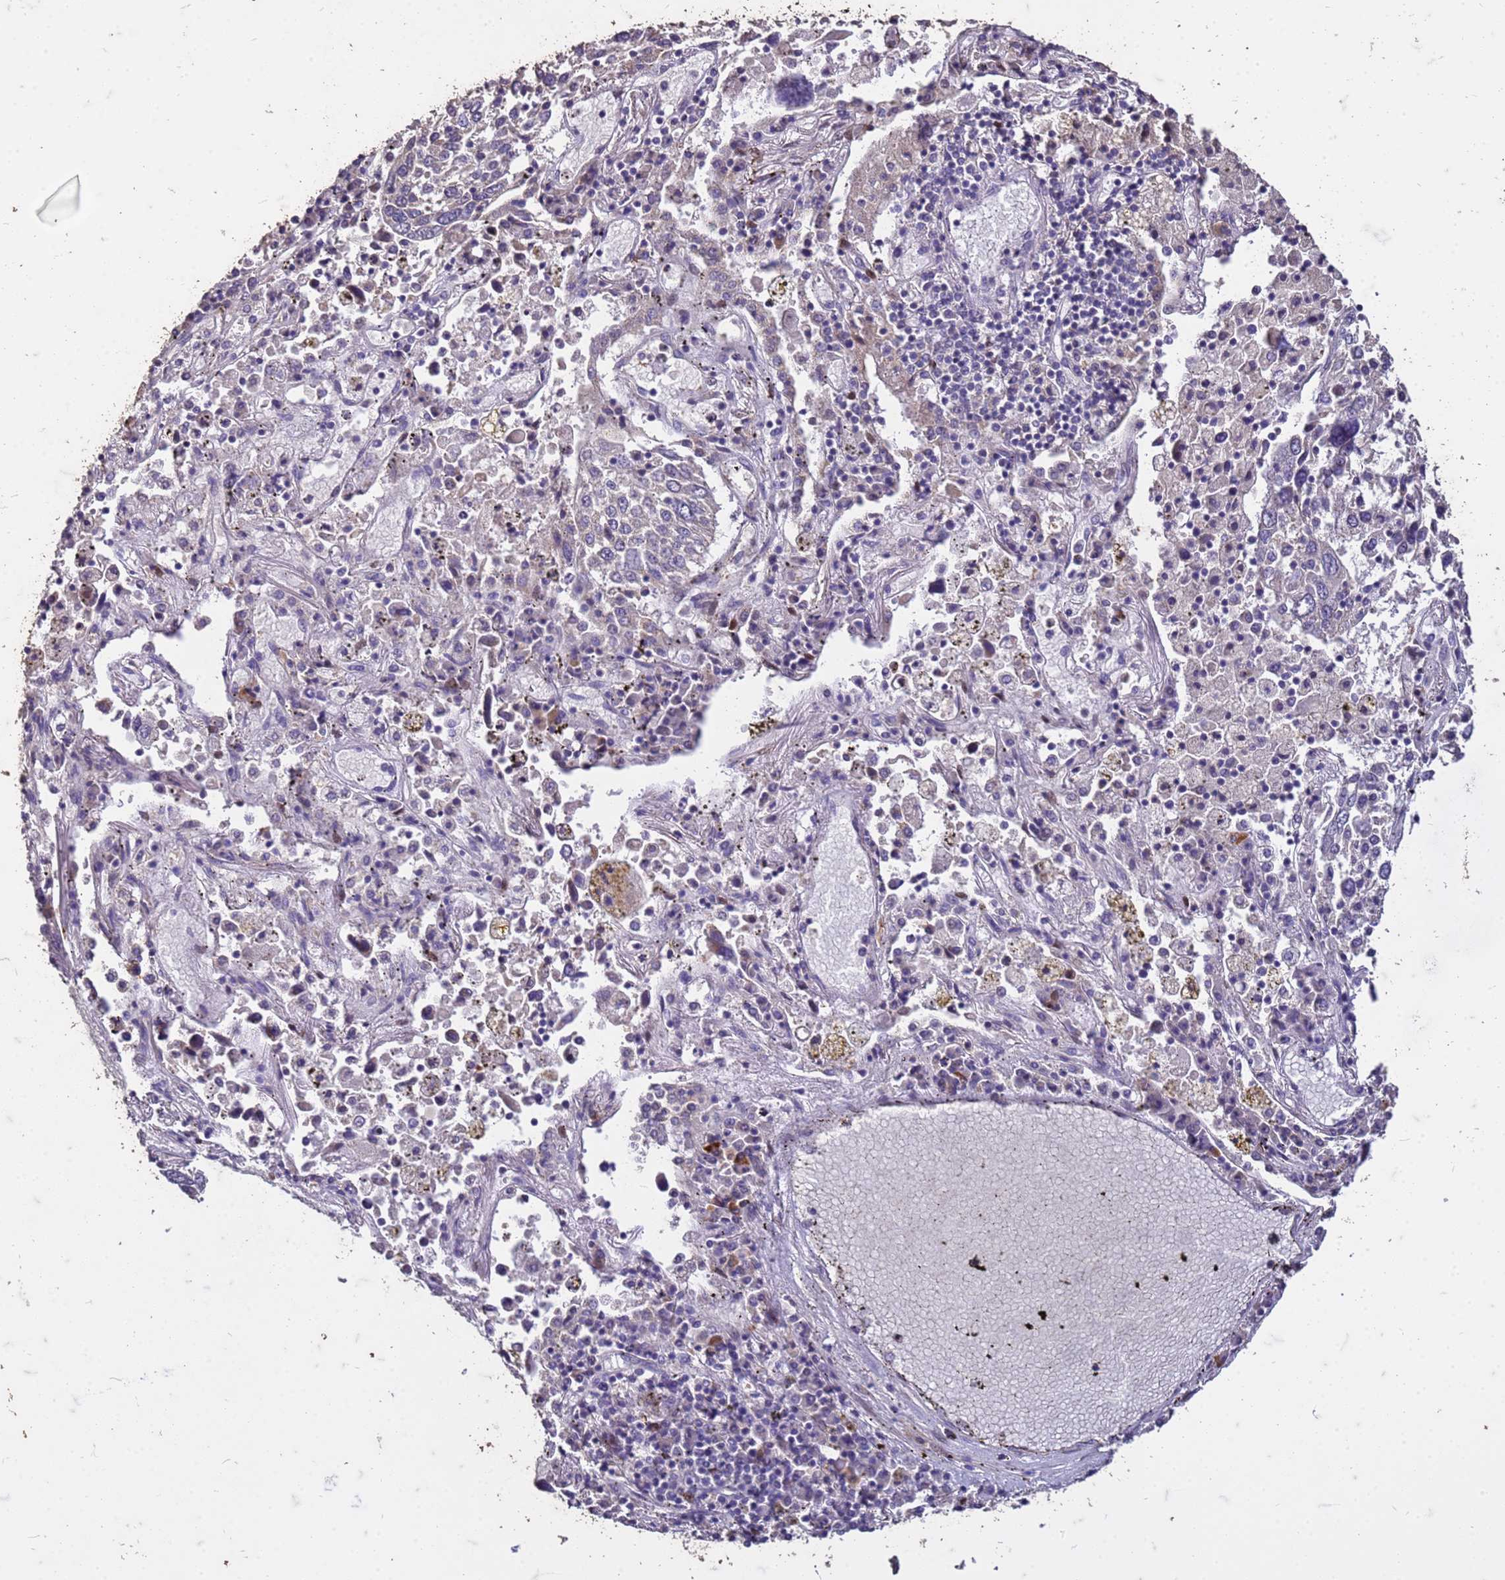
{"staining": {"intensity": "negative", "quantity": "none", "location": "none"}, "tissue": "lung cancer", "cell_type": "Tumor cells", "image_type": "cancer", "snomed": [{"axis": "morphology", "description": "Squamous cell carcinoma, NOS"}, {"axis": "topography", "description": "Lung"}], "caption": "Tumor cells are negative for brown protein staining in lung cancer.", "gene": "FAM184B", "patient": {"sex": "male", "age": 65}}